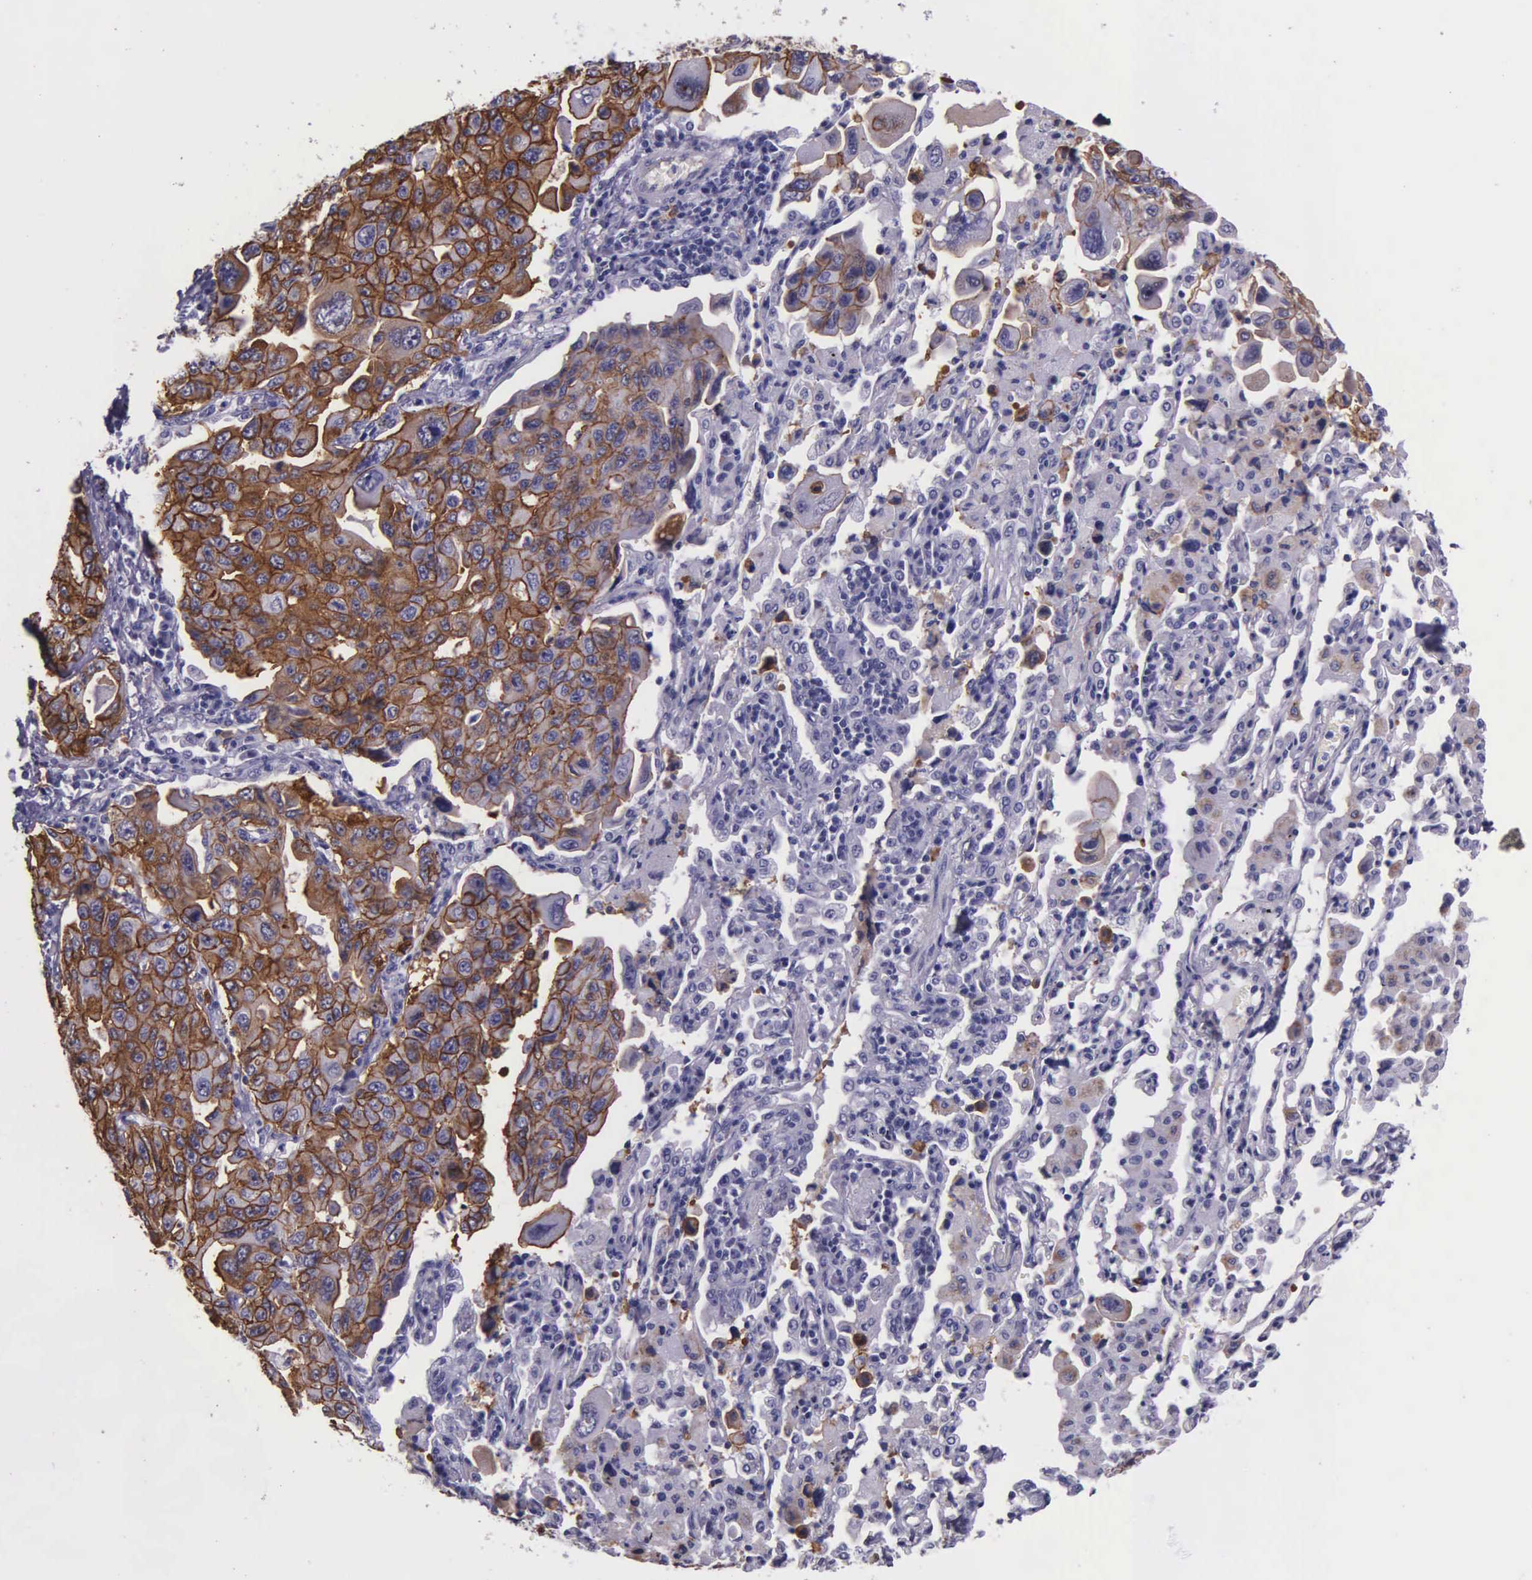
{"staining": {"intensity": "strong", "quantity": ">75%", "location": "cytoplasmic/membranous"}, "tissue": "lung cancer", "cell_type": "Tumor cells", "image_type": "cancer", "snomed": [{"axis": "morphology", "description": "Adenocarcinoma, NOS"}, {"axis": "topography", "description": "Lung"}], "caption": "This is an image of immunohistochemistry staining of lung cancer (adenocarcinoma), which shows strong positivity in the cytoplasmic/membranous of tumor cells.", "gene": "AHNAK2", "patient": {"sex": "male", "age": 64}}